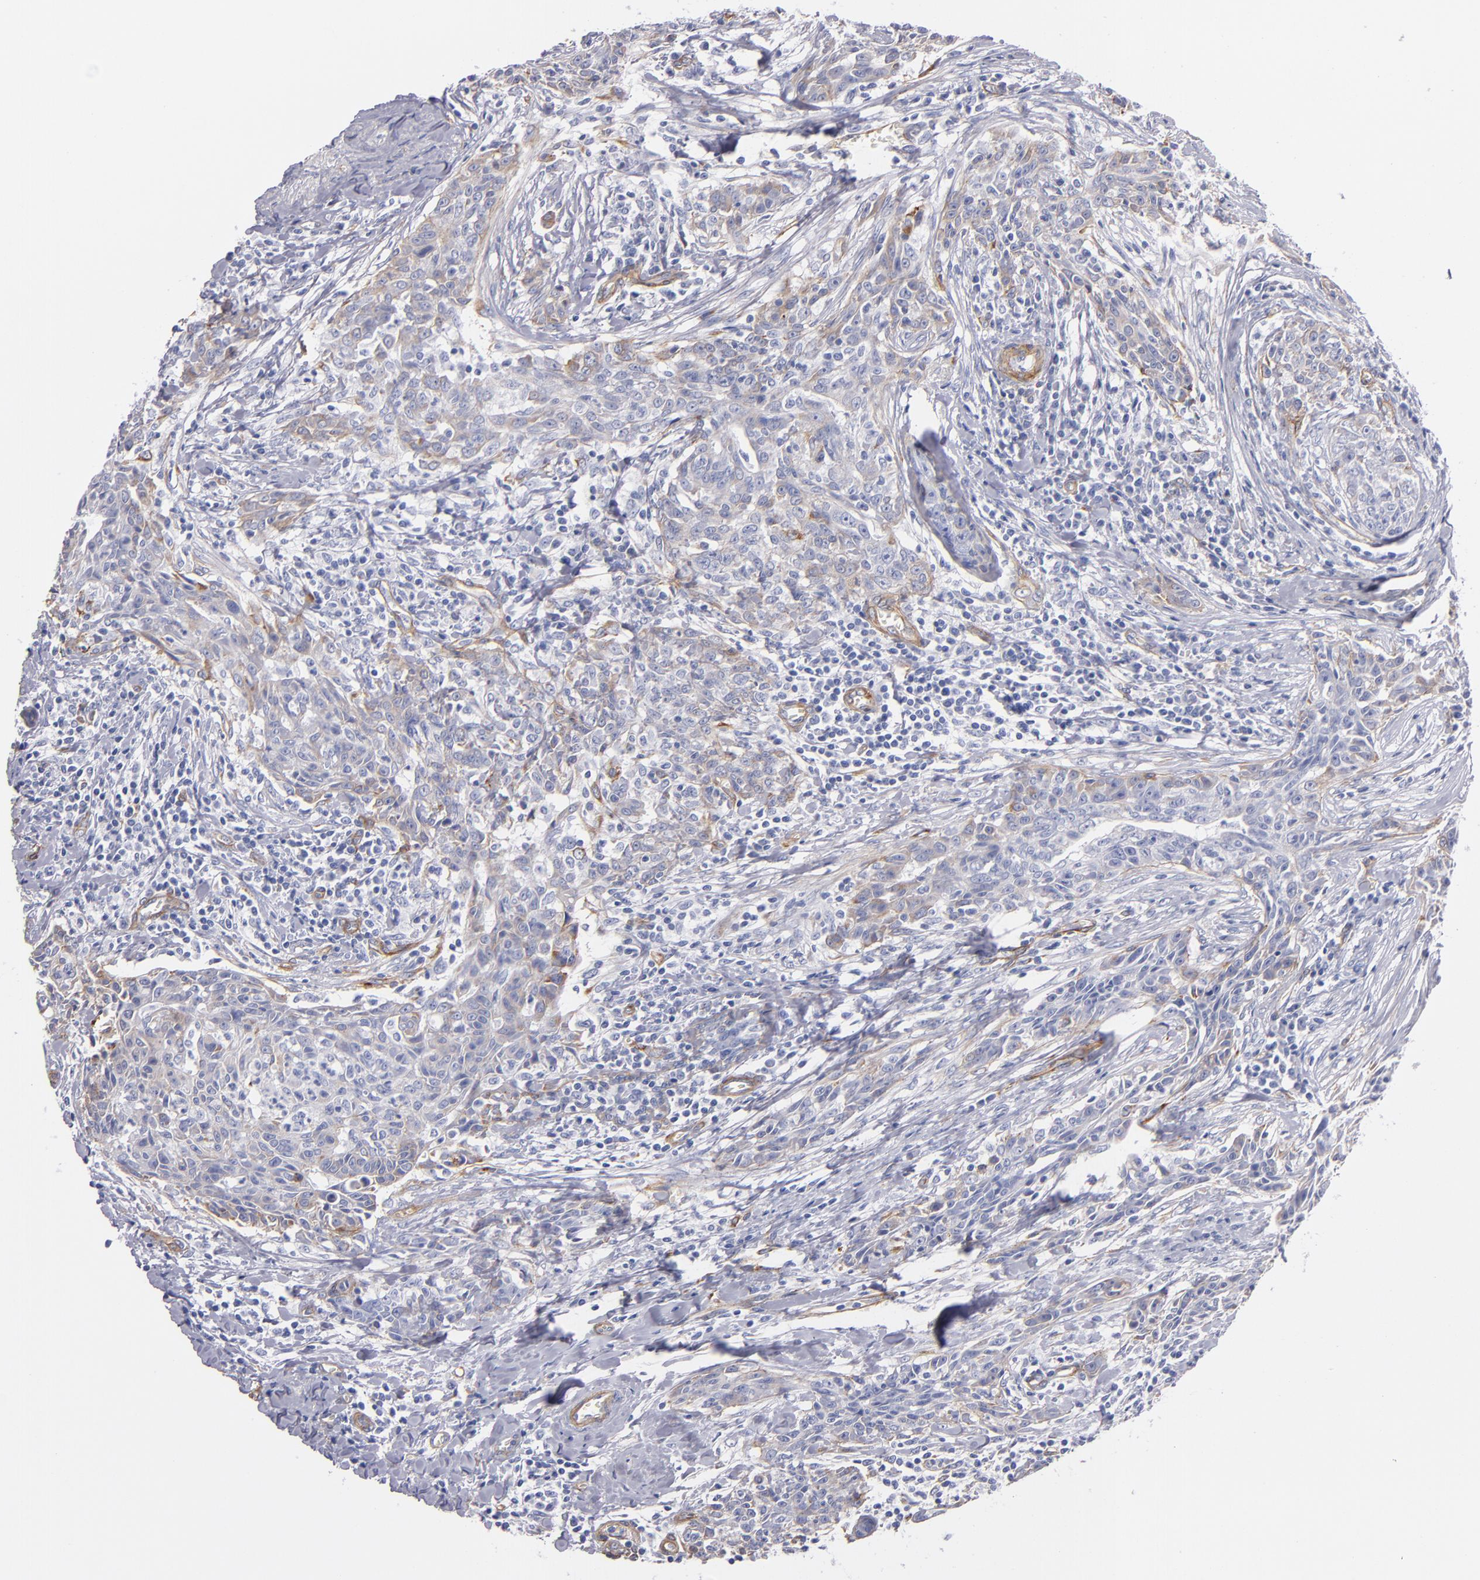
{"staining": {"intensity": "weak", "quantity": "25%-75%", "location": "cytoplasmic/membranous"}, "tissue": "breast cancer", "cell_type": "Tumor cells", "image_type": "cancer", "snomed": [{"axis": "morphology", "description": "Duct carcinoma"}, {"axis": "topography", "description": "Breast"}], "caption": "Immunohistochemistry image of invasive ductal carcinoma (breast) stained for a protein (brown), which exhibits low levels of weak cytoplasmic/membranous expression in about 25%-75% of tumor cells.", "gene": "LAMC1", "patient": {"sex": "female", "age": 50}}